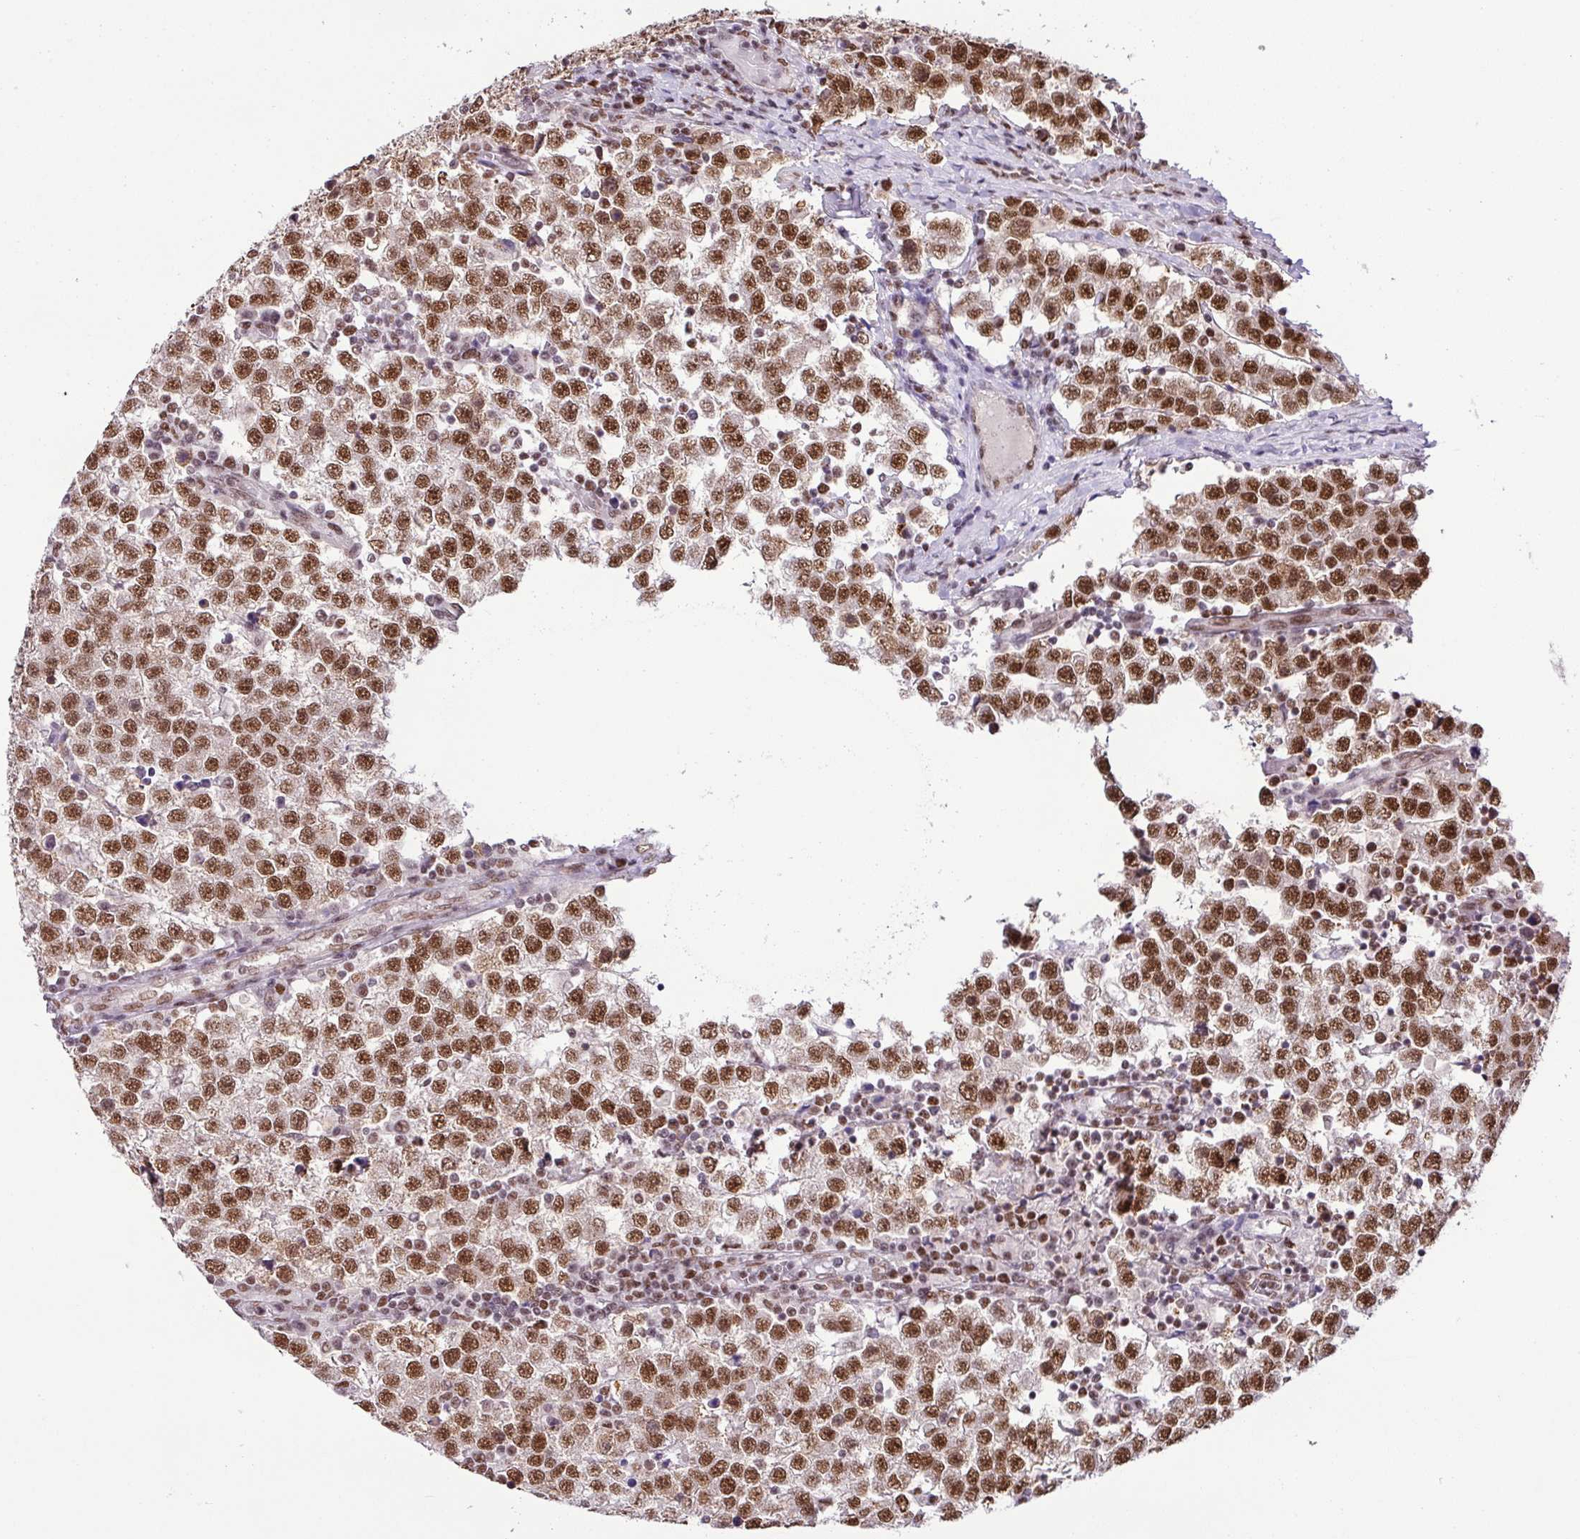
{"staining": {"intensity": "moderate", "quantity": ">75%", "location": "nuclear"}, "tissue": "testis cancer", "cell_type": "Tumor cells", "image_type": "cancer", "snomed": [{"axis": "morphology", "description": "Seminoma, NOS"}, {"axis": "topography", "description": "Testis"}], "caption": "Immunohistochemical staining of human testis seminoma reveals medium levels of moderate nuclear protein expression in about >75% of tumor cells.", "gene": "PGAP4", "patient": {"sex": "male", "age": 34}}